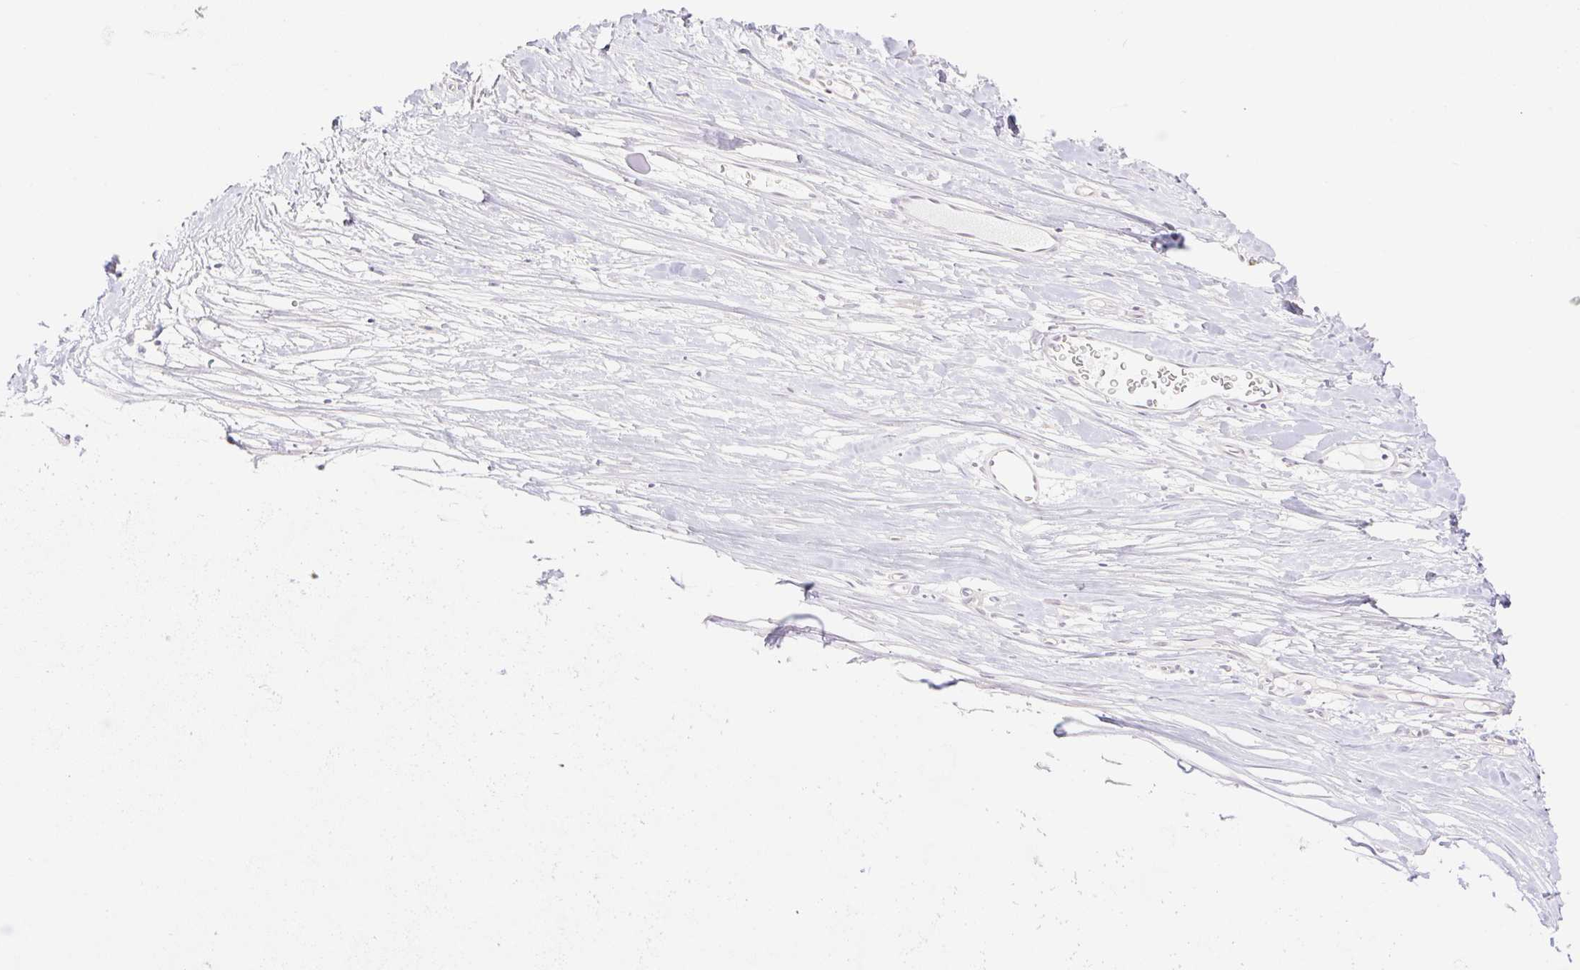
{"staining": {"intensity": "negative", "quantity": "none", "location": "none"}, "tissue": "adipose tissue", "cell_type": "Adipocytes", "image_type": "normal", "snomed": [{"axis": "morphology", "description": "Normal tissue, NOS"}, {"axis": "topography", "description": "Cartilage tissue"}], "caption": "An immunohistochemistry (IHC) histopathology image of benign adipose tissue is shown. There is no staining in adipocytes of adipose tissue.", "gene": "VPS25", "patient": {"sex": "male", "age": 57}}